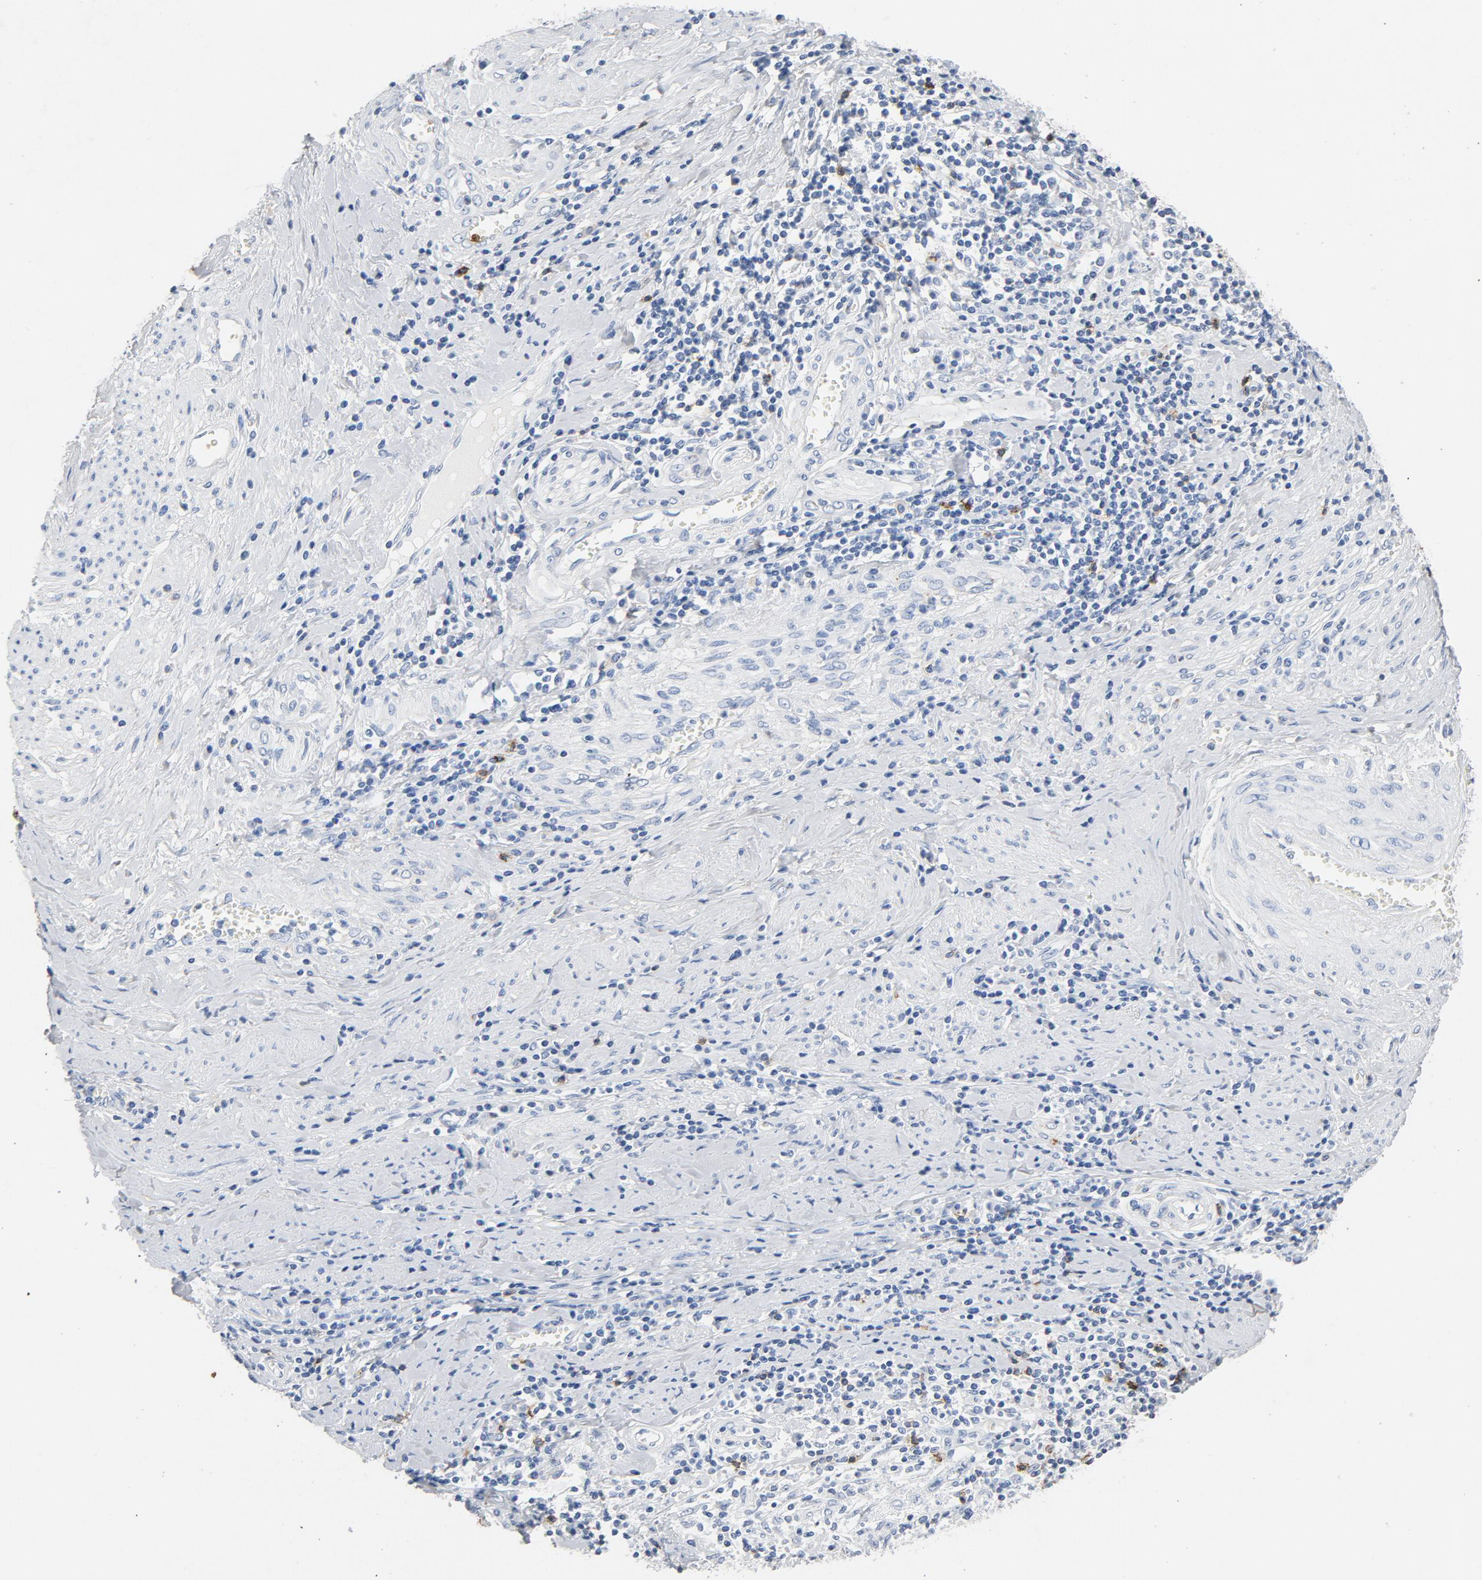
{"staining": {"intensity": "negative", "quantity": "none", "location": "none"}, "tissue": "cervical cancer", "cell_type": "Tumor cells", "image_type": "cancer", "snomed": [{"axis": "morphology", "description": "Squamous cell carcinoma, NOS"}, {"axis": "topography", "description": "Cervix"}], "caption": "There is no significant expression in tumor cells of cervical cancer.", "gene": "PTPRB", "patient": {"sex": "female", "age": 53}}